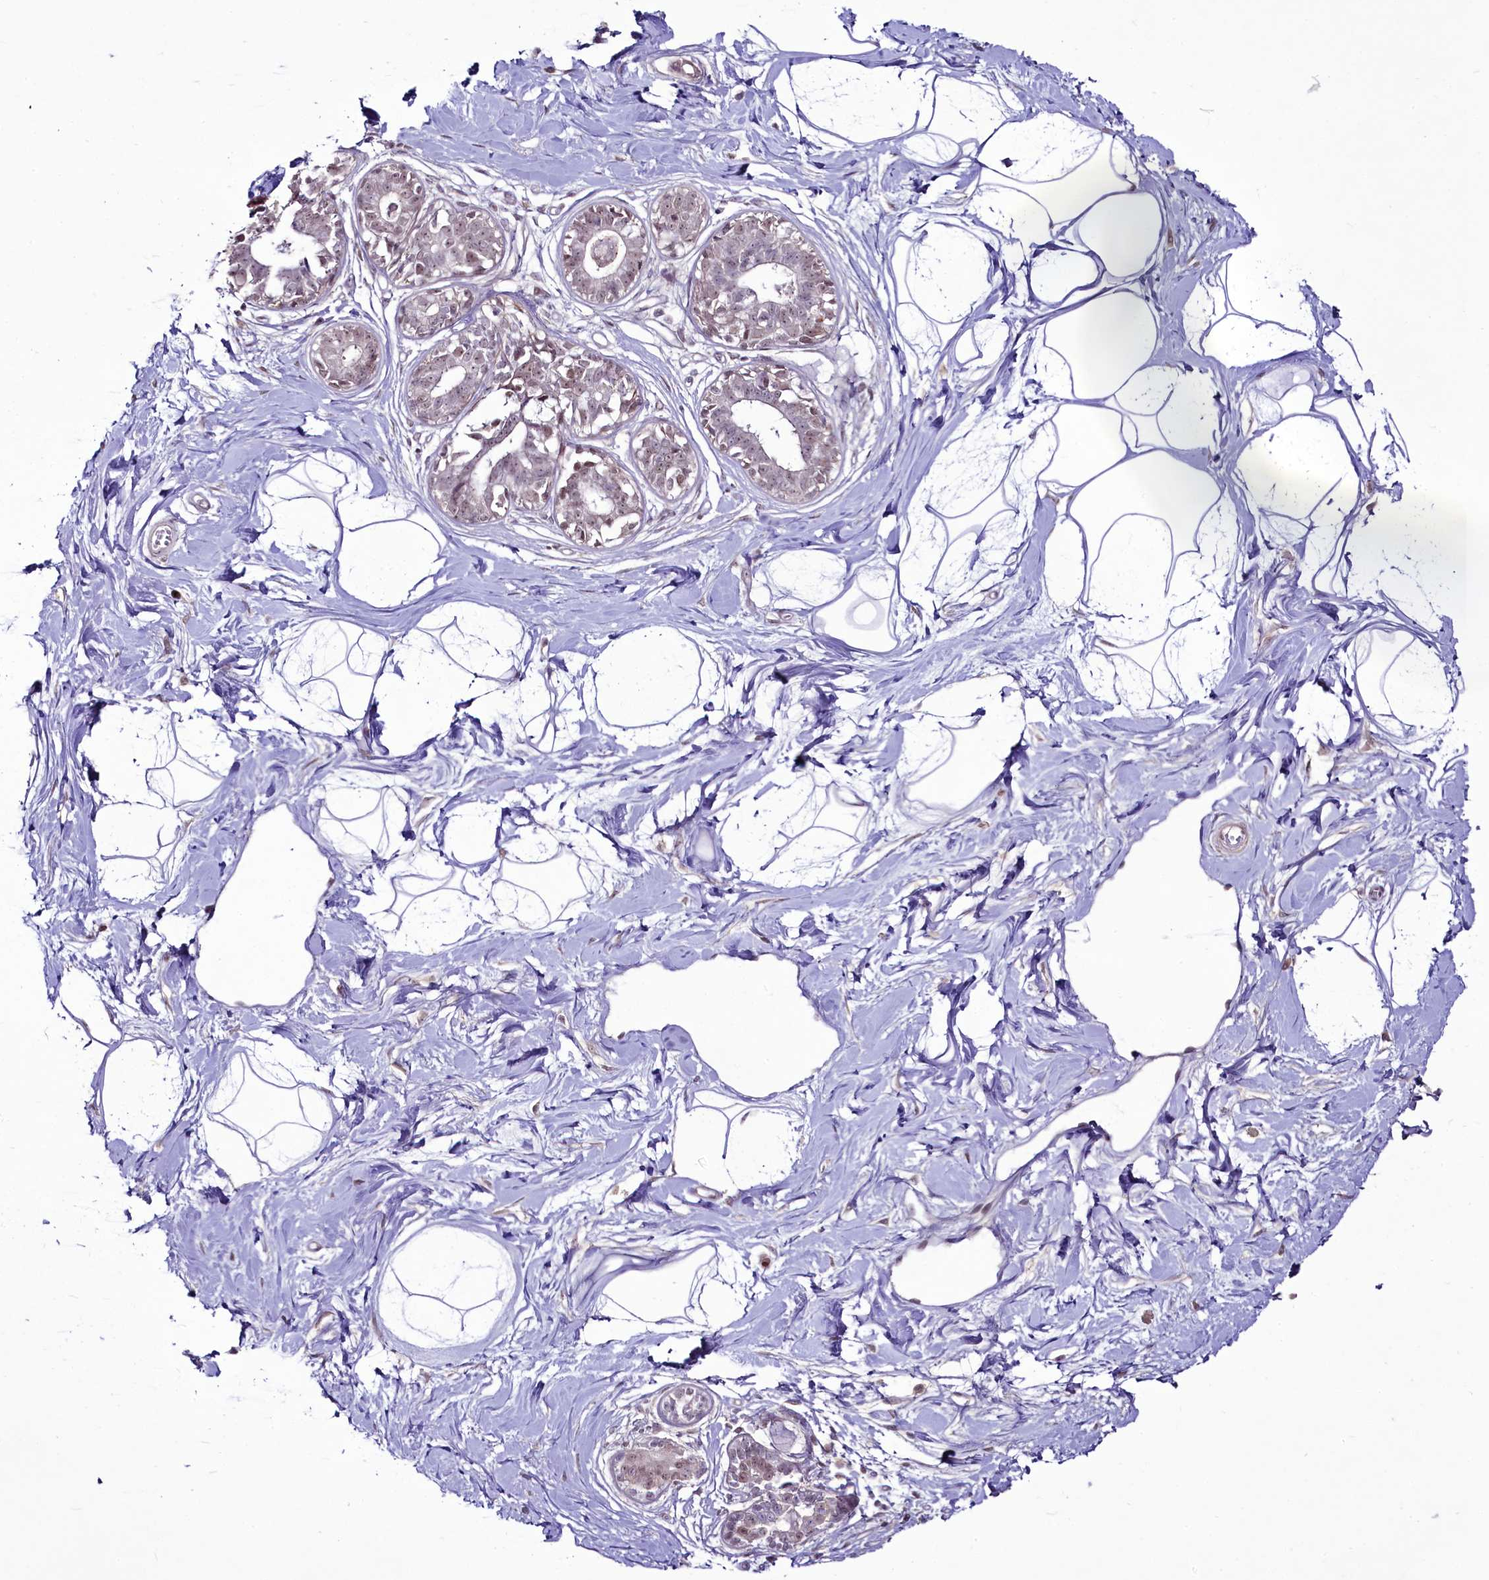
{"staining": {"intensity": "negative", "quantity": "none", "location": "none"}, "tissue": "breast", "cell_type": "Adipocytes", "image_type": "normal", "snomed": [{"axis": "morphology", "description": "Normal tissue, NOS"}, {"axis": "topography", "description": "Breast"}], "caption": "This is a image of IHC staining of benign breast, which shows no staining in adipocytes.", "gene": "RSBN1", "patient": {"sex": "female", "age": 45}}